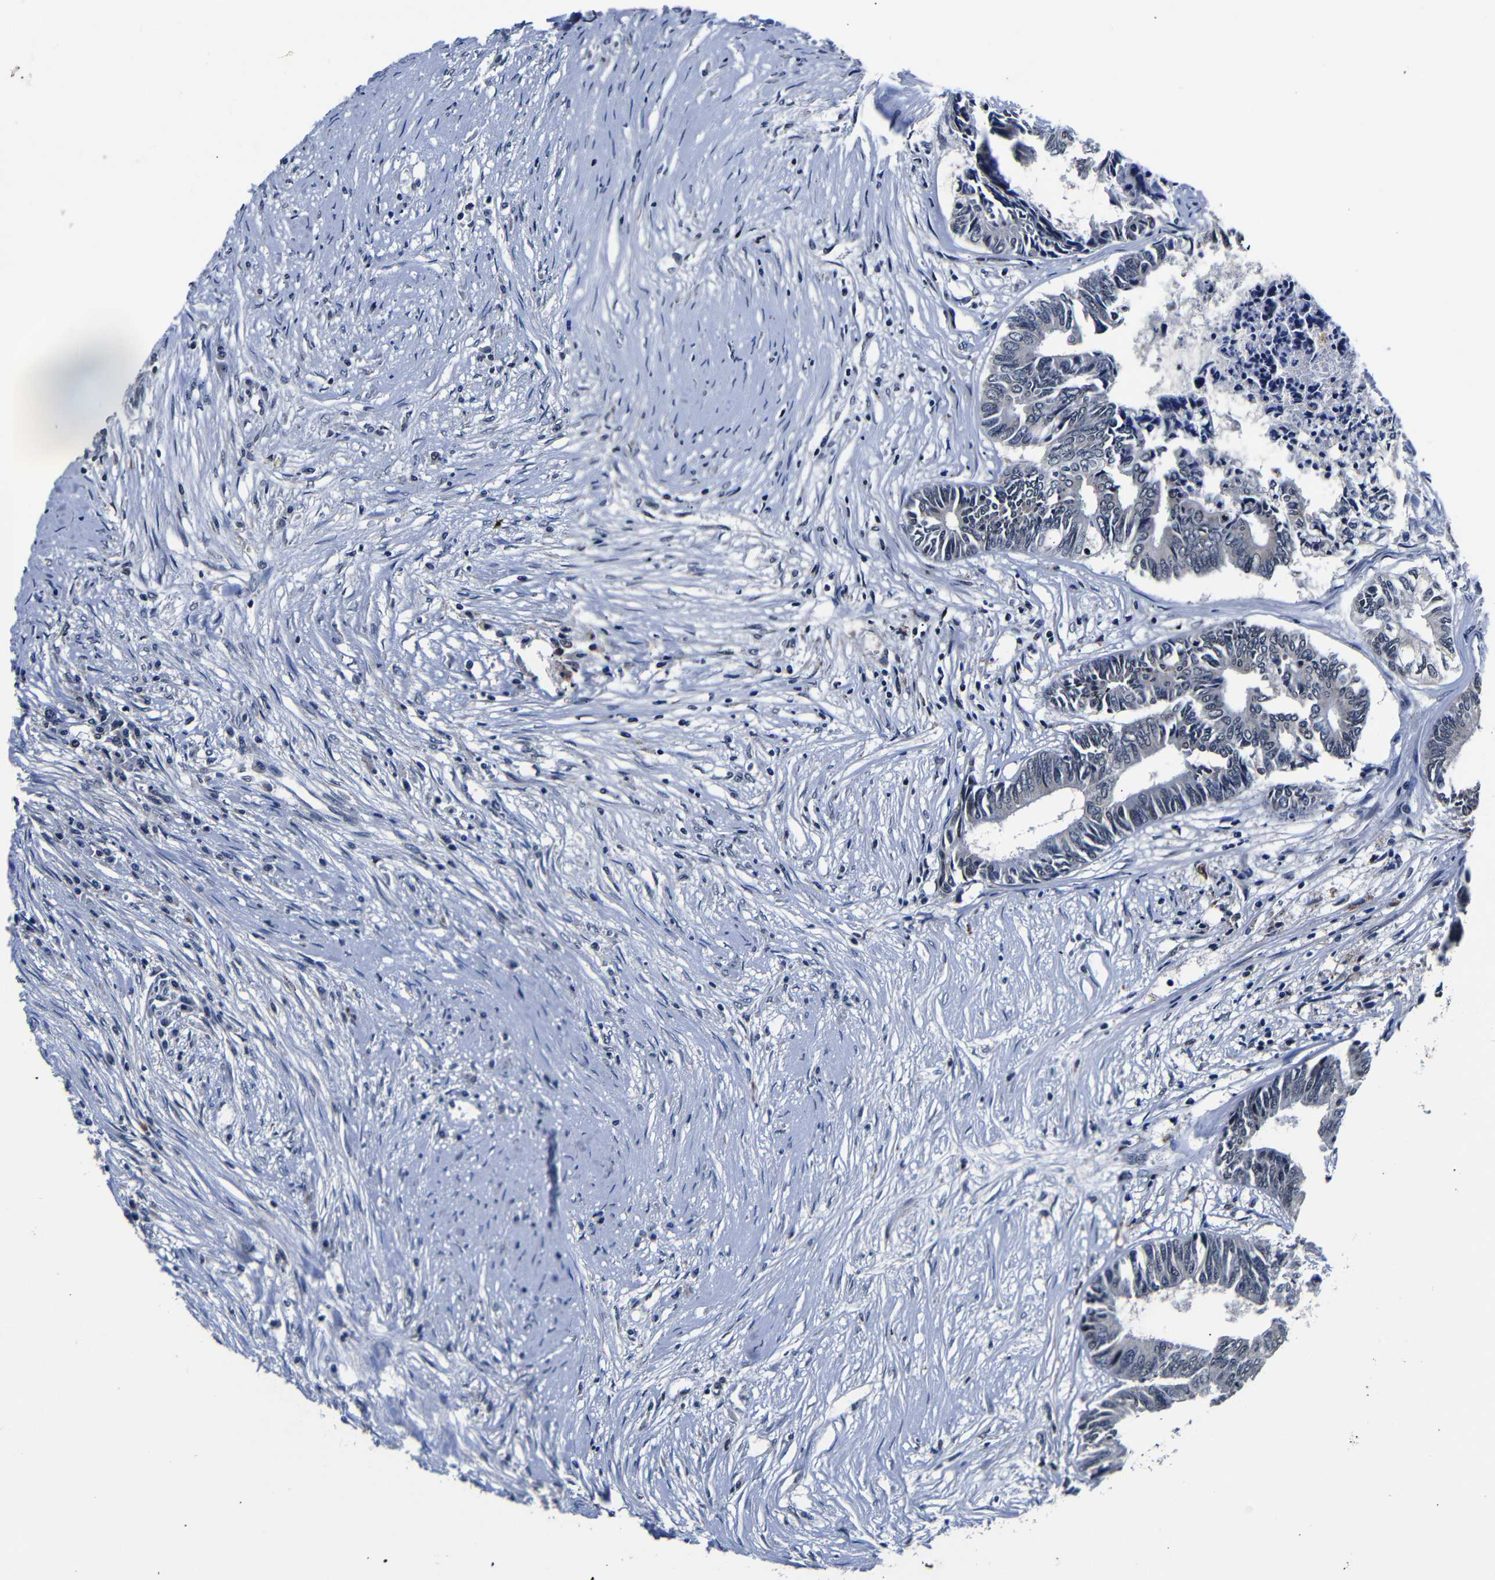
{"staining": {"intensity": "negative", "quantity": "none", "location": "none"}, "tissue": "colorectal cancer", "cell_type": "Tumor cells", "image_type": "cancer", "snomed": [{"axis": "morphology", "description": "Adenocarcinoma, NOS"}, {"axis": "topography", "description": "Rectum"}], "caption": "IHC image of human colorectal adenocarcinoma stained for a protein (brown), which shows no expression in tumor cells.", "gene": "DEPP1", "patient": {"sex": "male", "age": 63}}